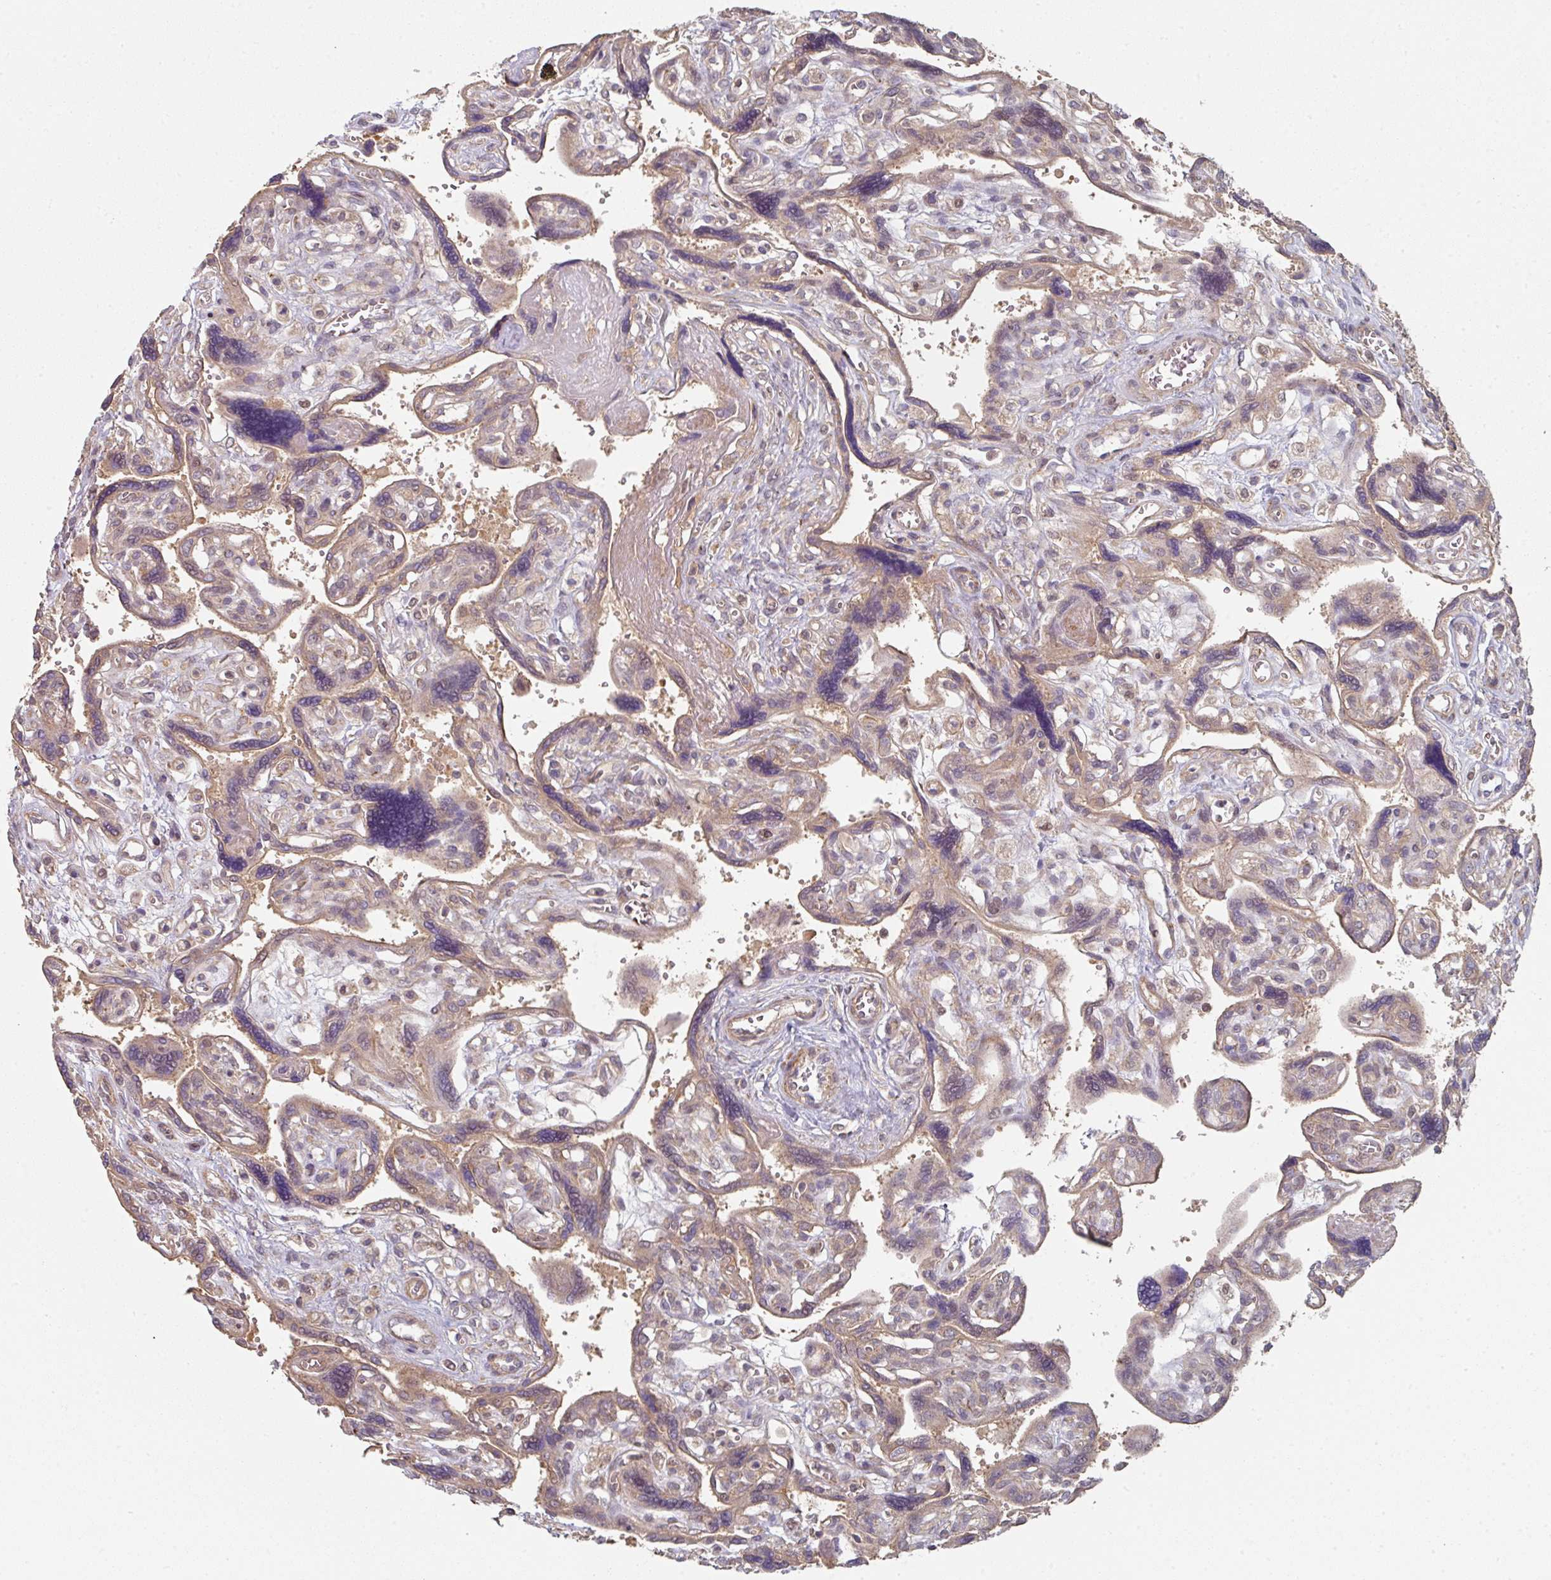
{"staining": {"intensity": "moderate", "quantity": "25%-75%", "location": "cytoplasmic/membranous"}, "tissue": "placenta", "cell_type": "Trophoblastic cells", "image_type": "normal", "snomed": [{"axis": "morphology", "description": "Normal tissue, NOS"}, {"axis": "topography", "description": "Placenta"}], "caption": "Protein staining of benign placenta shows moderate cytoplasmic/membranous expression in approximately 25%-75% of trophoblastic cells.", "gene": "PSME3IP1", "patient": {"sex": "female", "age": 39}}